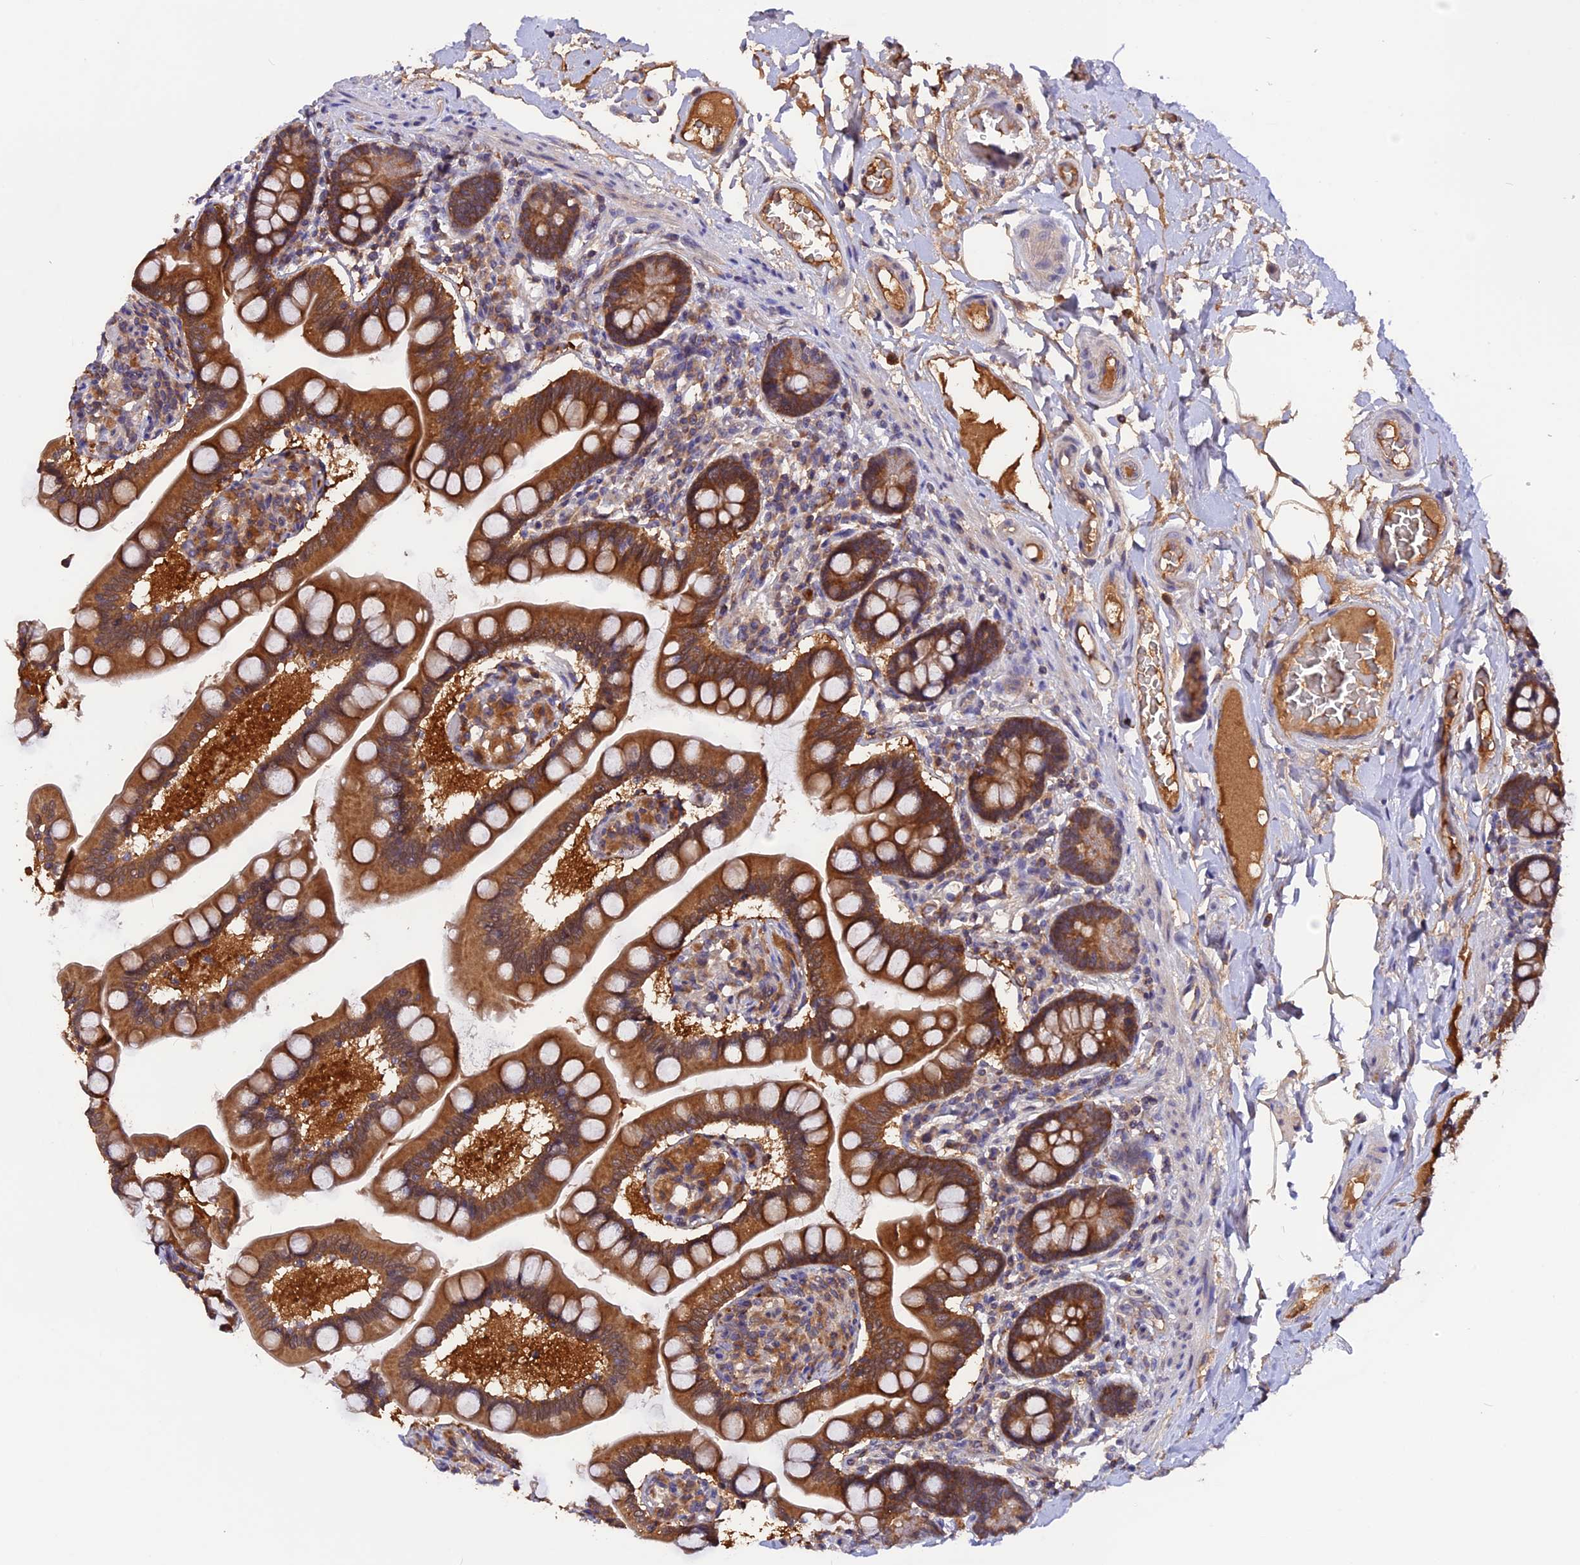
{"staining": {"intensity": "strong", "quantity": ">75%", "location": "cytoplasmic/membranous"}, "tissue": "small intestine", "cell_type": "Glandular cells", "image_type": "normal", "snomed": [{"axis": "morphology", "description": "Normal tissue, NOS"}, {"axis": "topography", "description": "Small intestine"}], "caption": "Immunohistochemistry (DAB) staining of normal human small intestine displays strong cytoplasmic/membranous protein expression in approximately >75% of glandular cells.", "gene": "MARK4", "patient": {"sex": "female", "age": 64}}